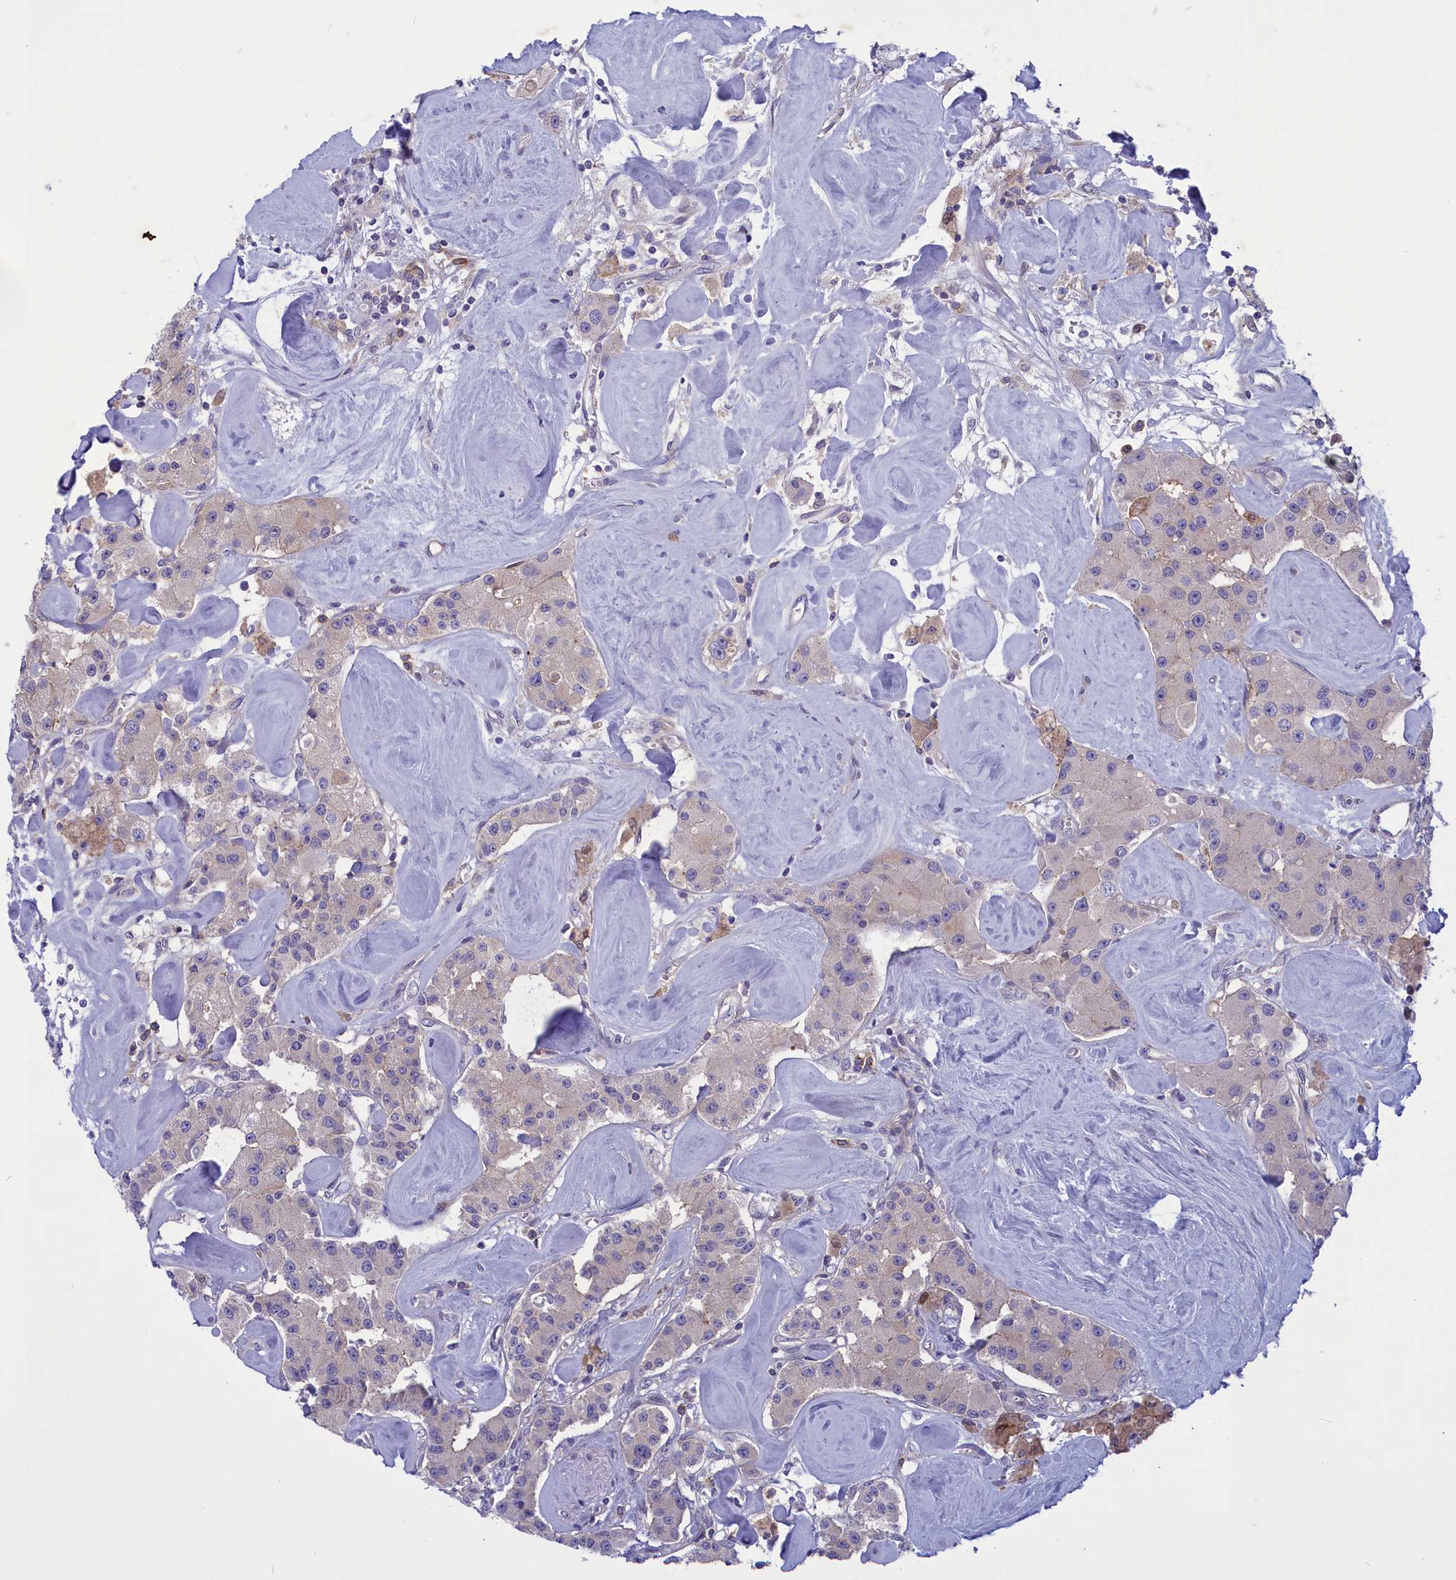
{"staining": {"intensity": "weak", "quantity": "<25%", "location": "cytoplasmic/membranous"}, "tissue": "carcinoid", "cell_type": "Tumor cells", "image_type": "cancer", "snomed": [{"axis": "morphology", "description": "Carcinoid, malignant, NOS"}, {"axis": "topography", "description": "Pancreas"}], "caption": "The micrograph demonstrates no significant positivity in tumor cells of malignant carcinoid. The staining is performed using DAB (3,3'-diaminobenzidine) brown chromogen with nuclei counter-stained in using hematoxylin.", "gene": "CORO2A", "patient": {"sex": "male", "age": 41}}